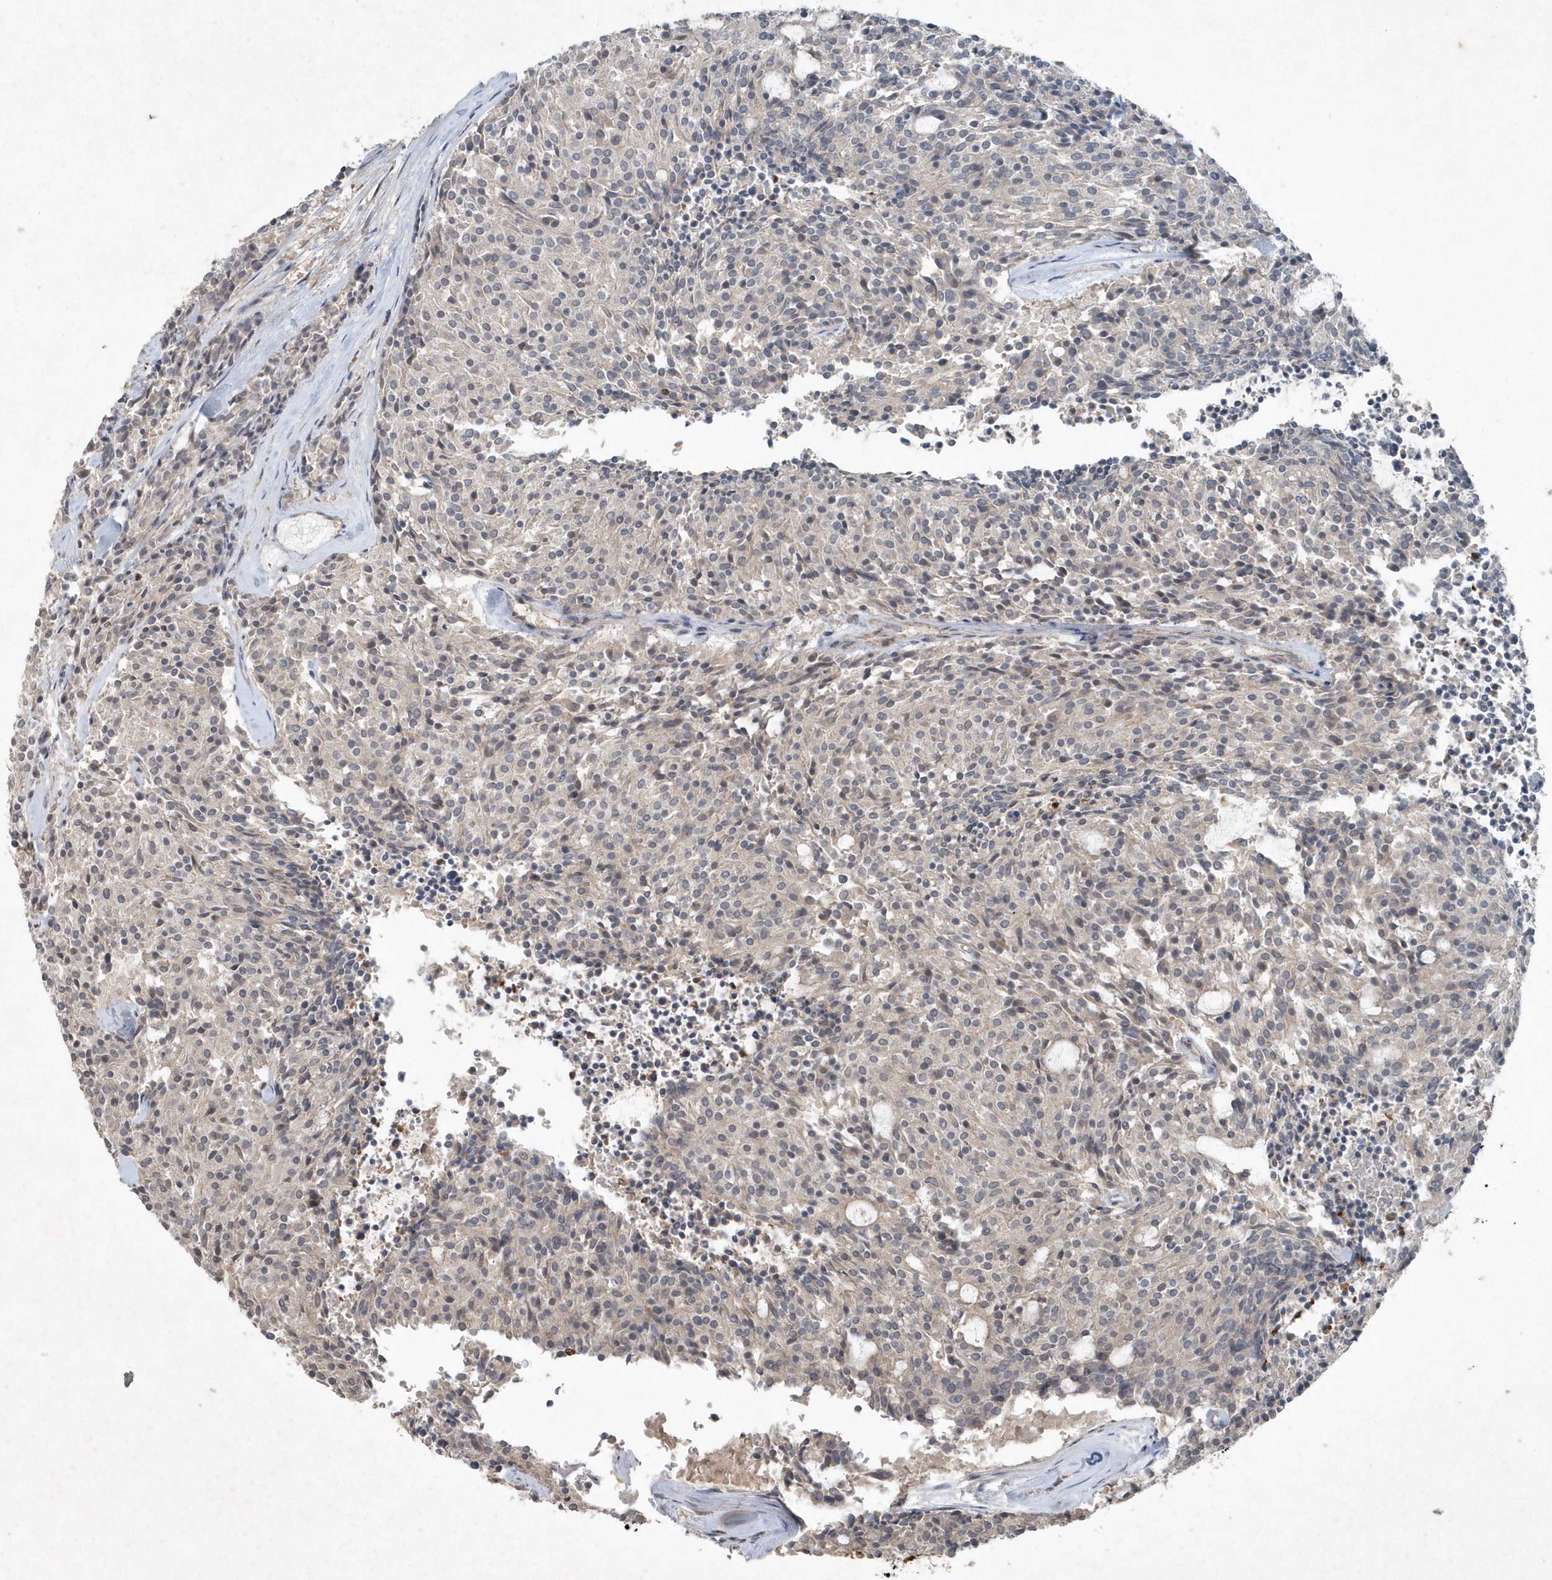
{"staining": {"intensity": "negative", "quantity": "none", "location": "none"}, "tissue": "carcinoid", "cell_type": "Tumor cells", "image_type": "cancer", "snomed": [{"axis": "morphology", "description": "Carcinoid, malignant, NOS"}, {"axis": "topography", "description": "Pancreas"}], "caption": "Immunohistochemistry (IHC) histopathology image of carcinoid (malignant) stained for a protein (brown), which shows no expression in tumor cells. Brightfield microscopy of immunohistochemistry stained with DAB (3,3'-diaminobenzidine) (brown) and hematoxylin (blue), captured at high magnification.", "gene": "QTRT2", "patient": {"sex": "female", "age": 54}}